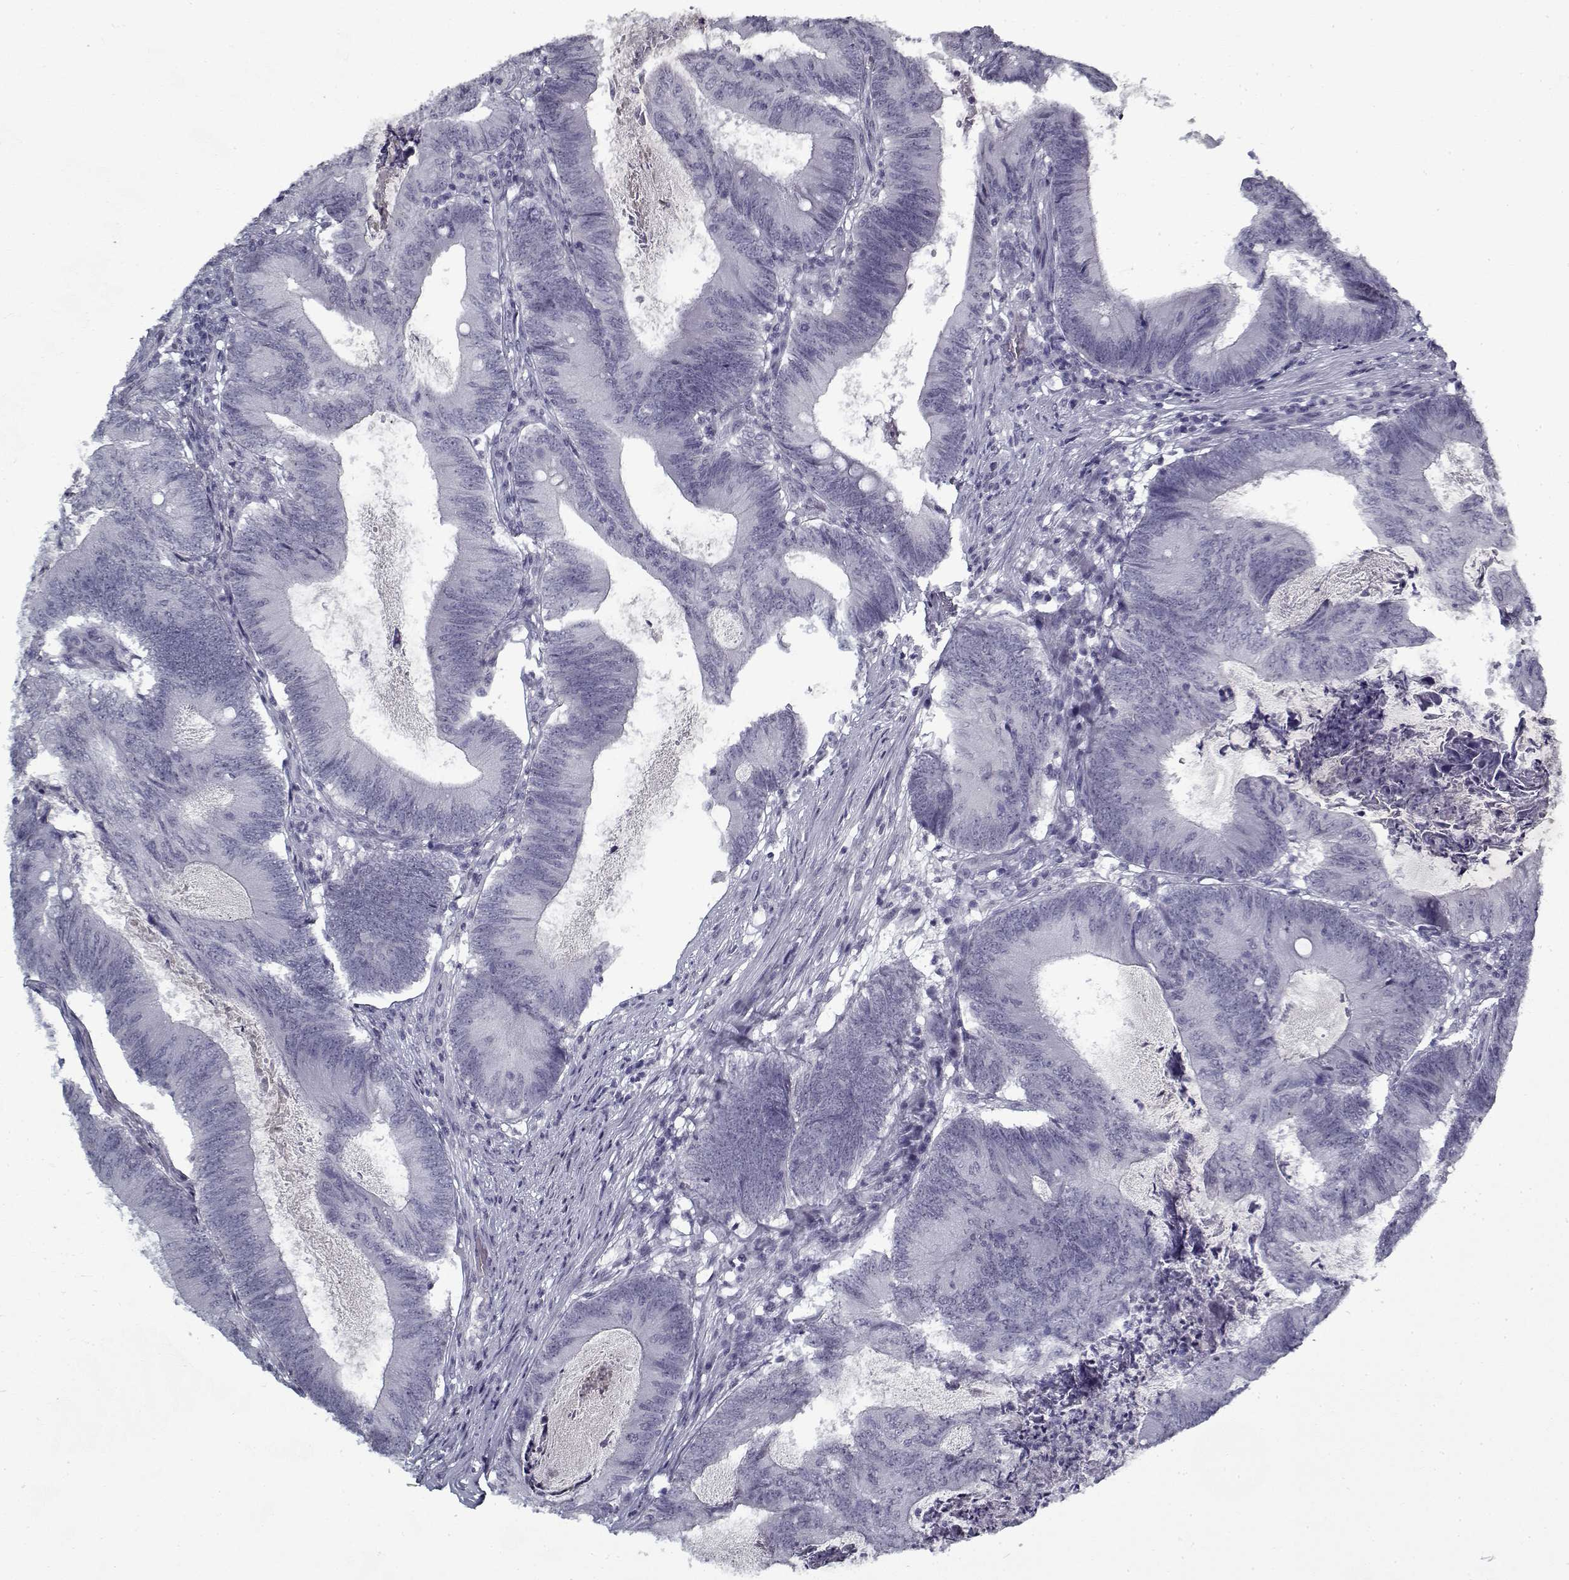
{"staining": {"intensity": "negative", "quantity": "none", "location": "none"}, "tissue": "colorectal cancer", "cell_type": "Tumor cells", "image_type": "cancer", "snomed": [{"axis": "morphology", "description": "Adenocarcinoma, NOS"}, {"axis": "topography", "description": "Colon"}], "caption": "A high-resolution image shows IHC staining of colorectal cancer (adenocarcinoma), which exhibits no significant staining in tumor cells.", "gene": "RNF32", "patient": {"sex": "female", "age": 70}}